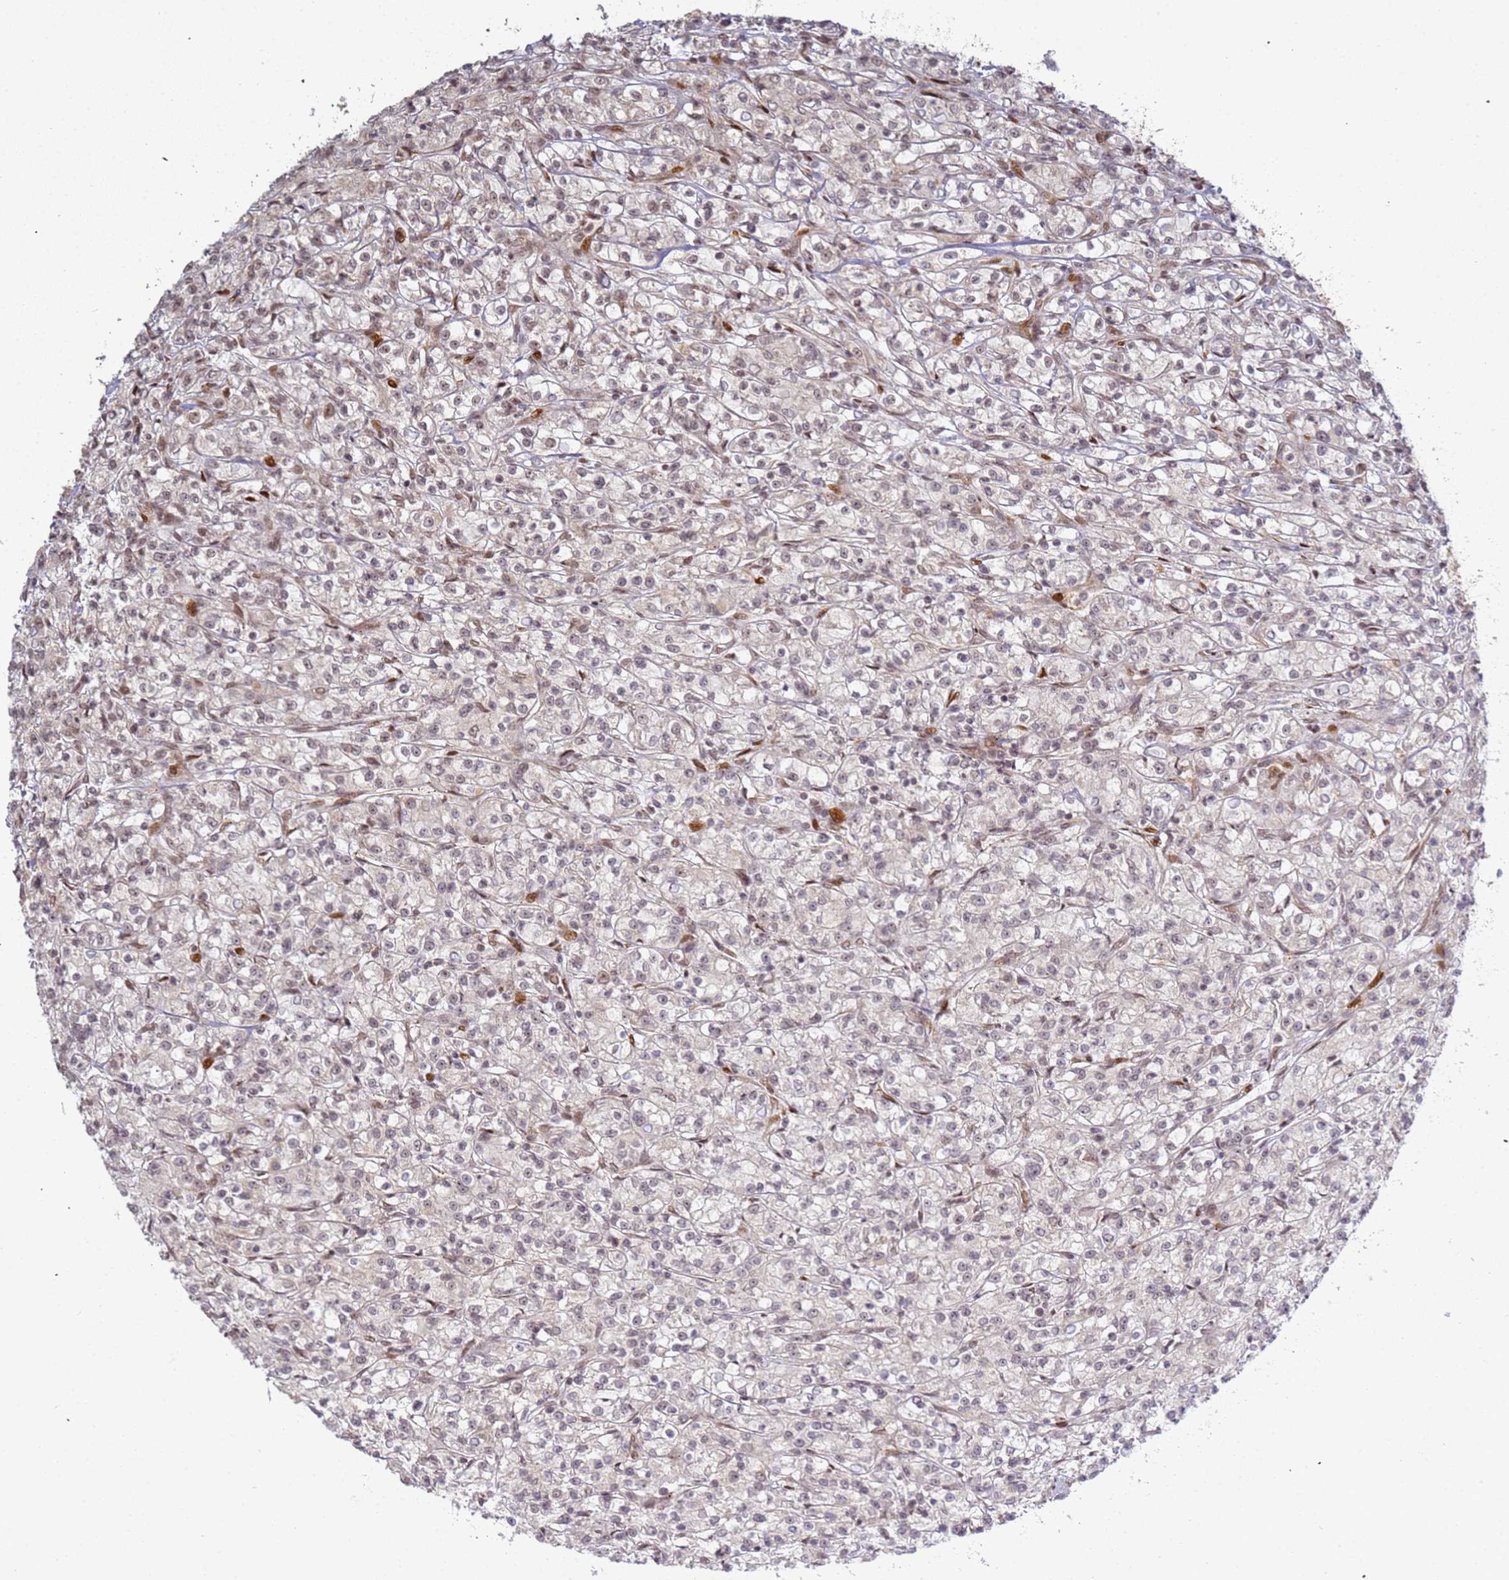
{"staining": {"intensity": "weak", "quantity": "25%-75%", "location": "nuclear"}, "tissue": "renal cancer", "cell_type": "Tumor cells", "image_type": "cancer", "snomed": [{"axis": "morphology", "description": "Adenocarcinoma, NOS"}, {"axis": "topography", "description": "Kidney"}], "caption": "The immunohistochemical stain labels weak nuclear staining in tumor cells of renal cancer (adenocarcinoma) tissue.", "gene": "ABCA2", "patient": {"sex": "female", "age": 59}}